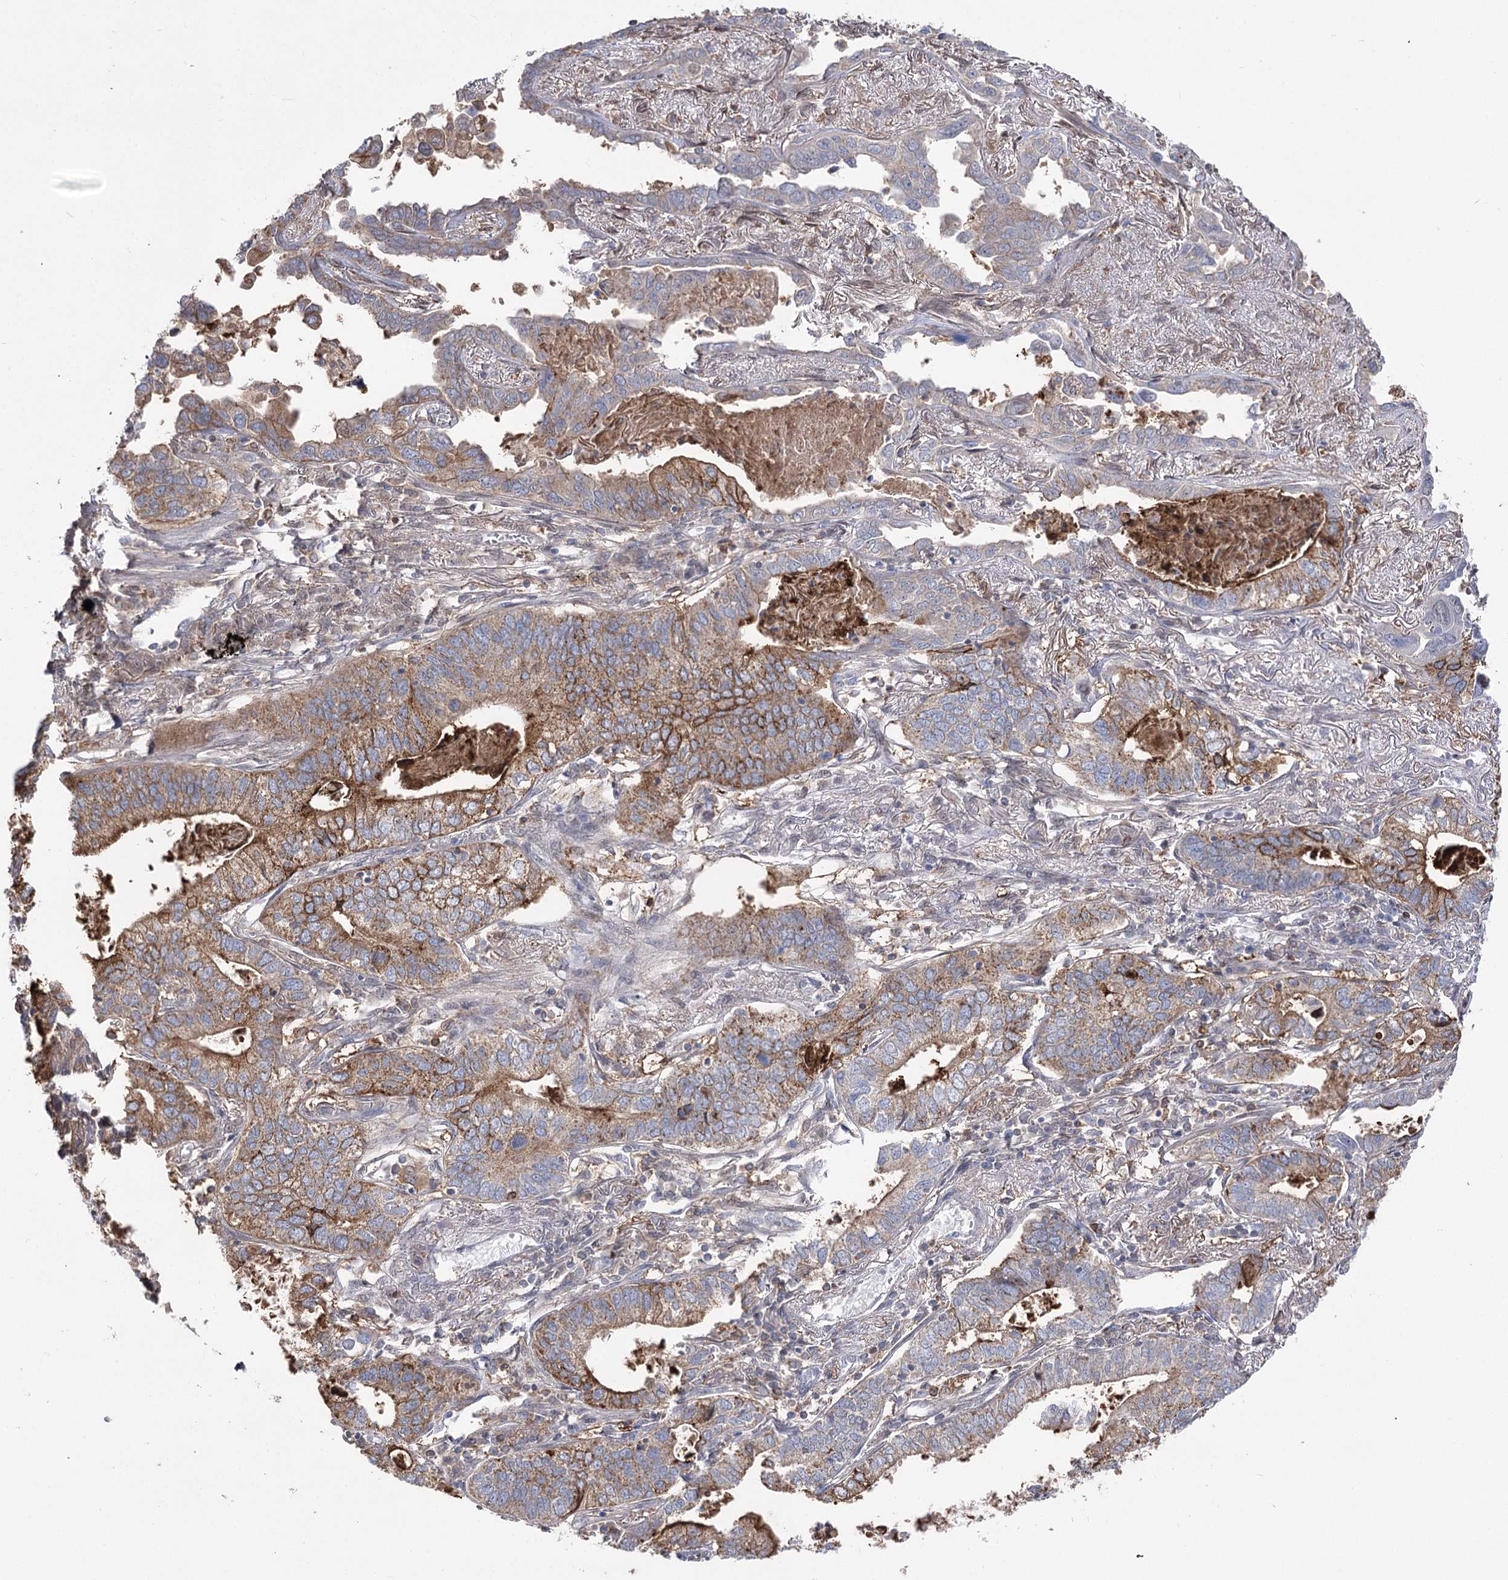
{"staining": {"intensity": "moderate", "quantity": "25%-75%", "location": "cytoplasmic/membranous"}, "tissue": "lung cancer", "cell_type": "Tumor cells", "image_type": "cancer", "snomed": [{"axis": "morphology", "description": "Adenocarcinoma, NOS"}, {"axis": "topography", "description": "Lung"}], "caption": "About 25%-75% of tumor cells in human lung adenocarcinoma display moderate cytoplasmic/membranous protein staining as visualized by brown immunohistochemical staining.", "gene": "UGP2", "patient": {"sex": "male", "age": 67}}